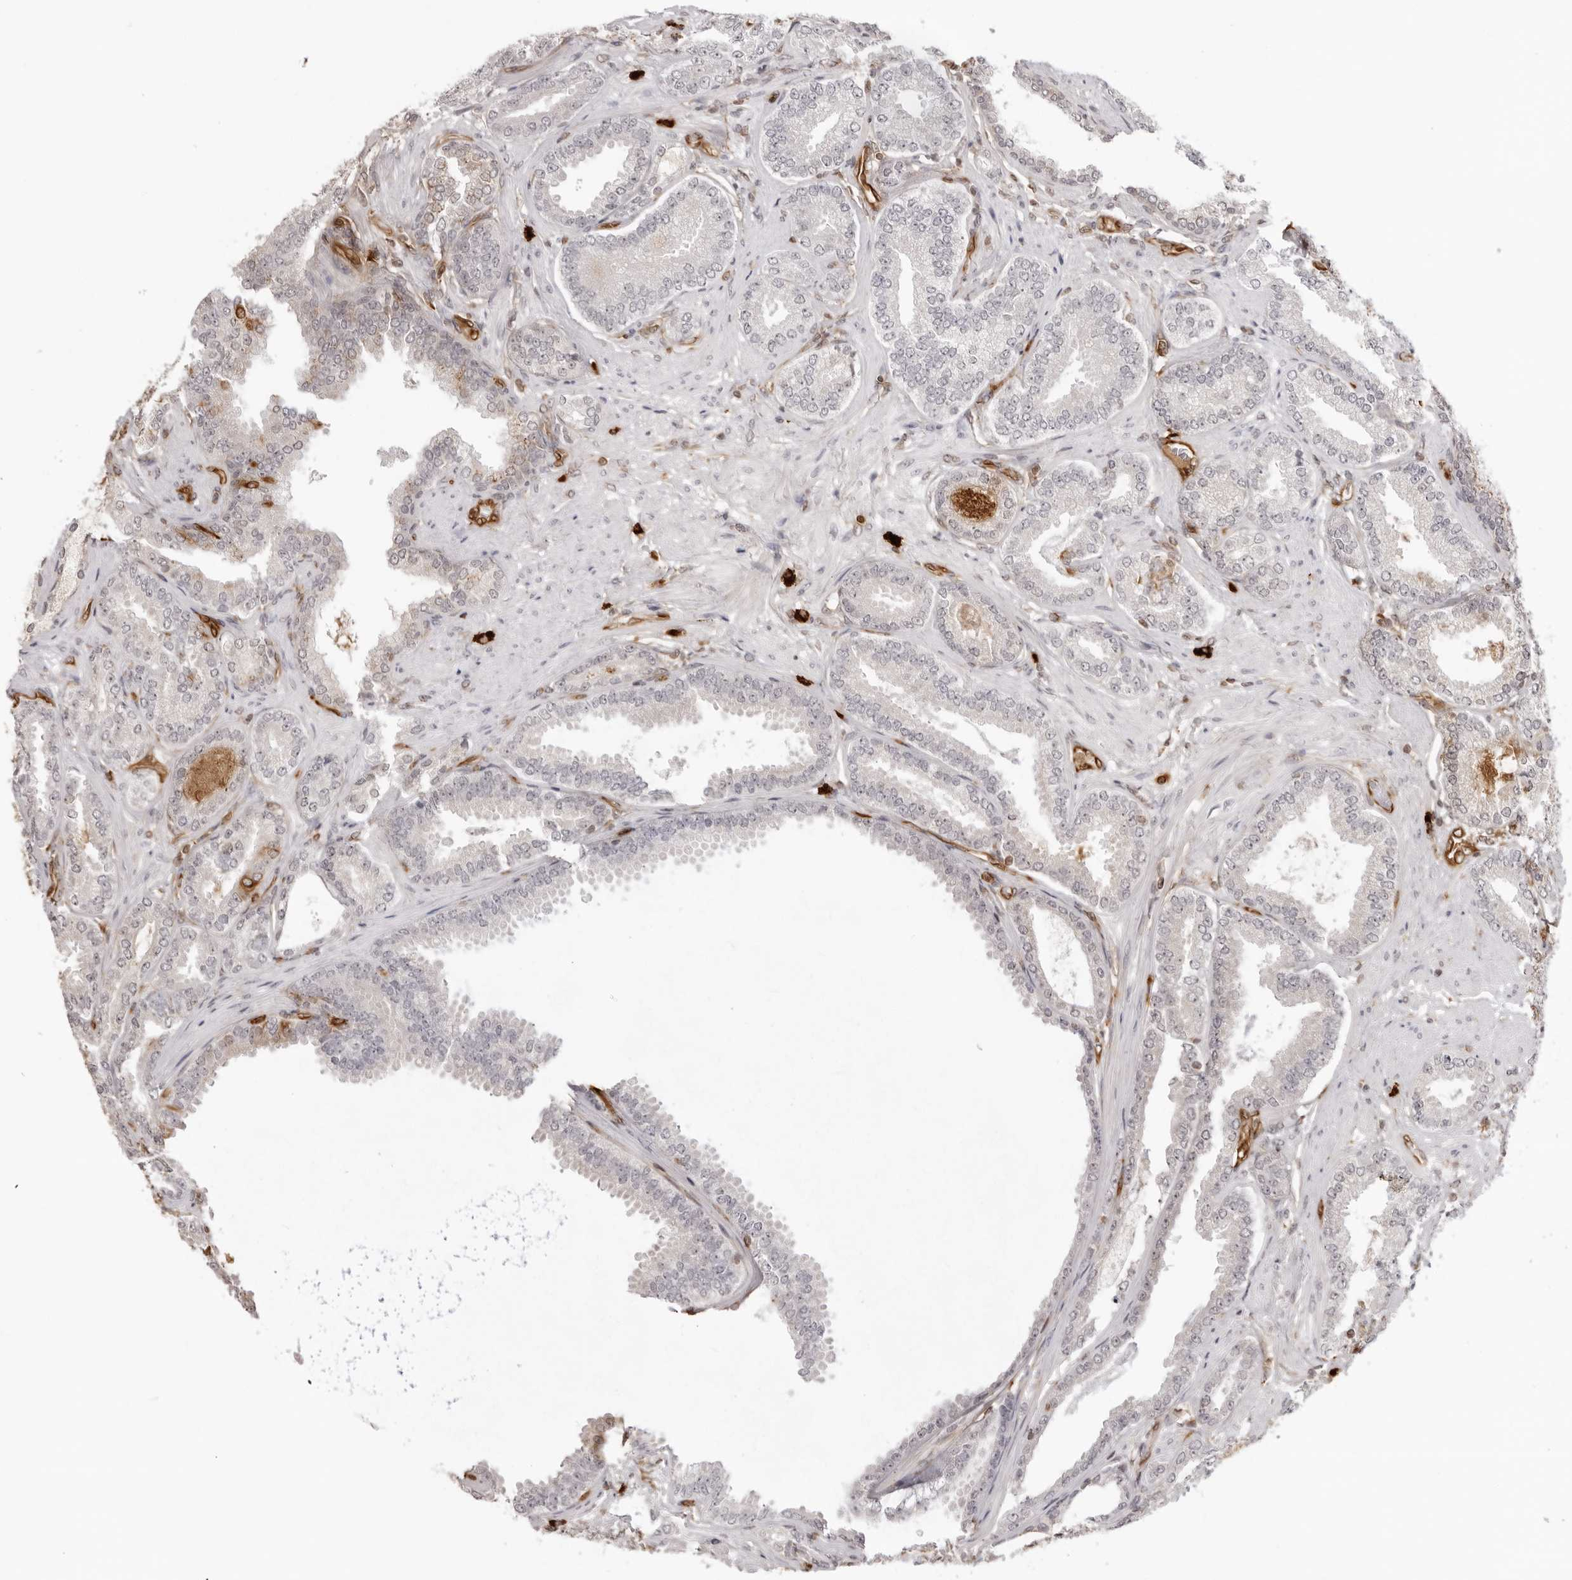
{"staining": {"intensity": "negative", "quantity": "none", "location": "none"}, "tissue": "prostate cancer", "cell_type": "Tumor cells", "image_type": "cancer", "snomed": [{"axis": "morphology", "description": "Adenocarcinoma, Low grade"}, {"axis": "topography", "description": "Prostate"}], "caption": "Prostate cancer was stained to show a protein in brown. There is no significant staining in tumor cells.", "gene": "DYNLT5", "patient": {"sex": "male", "age": 71}}